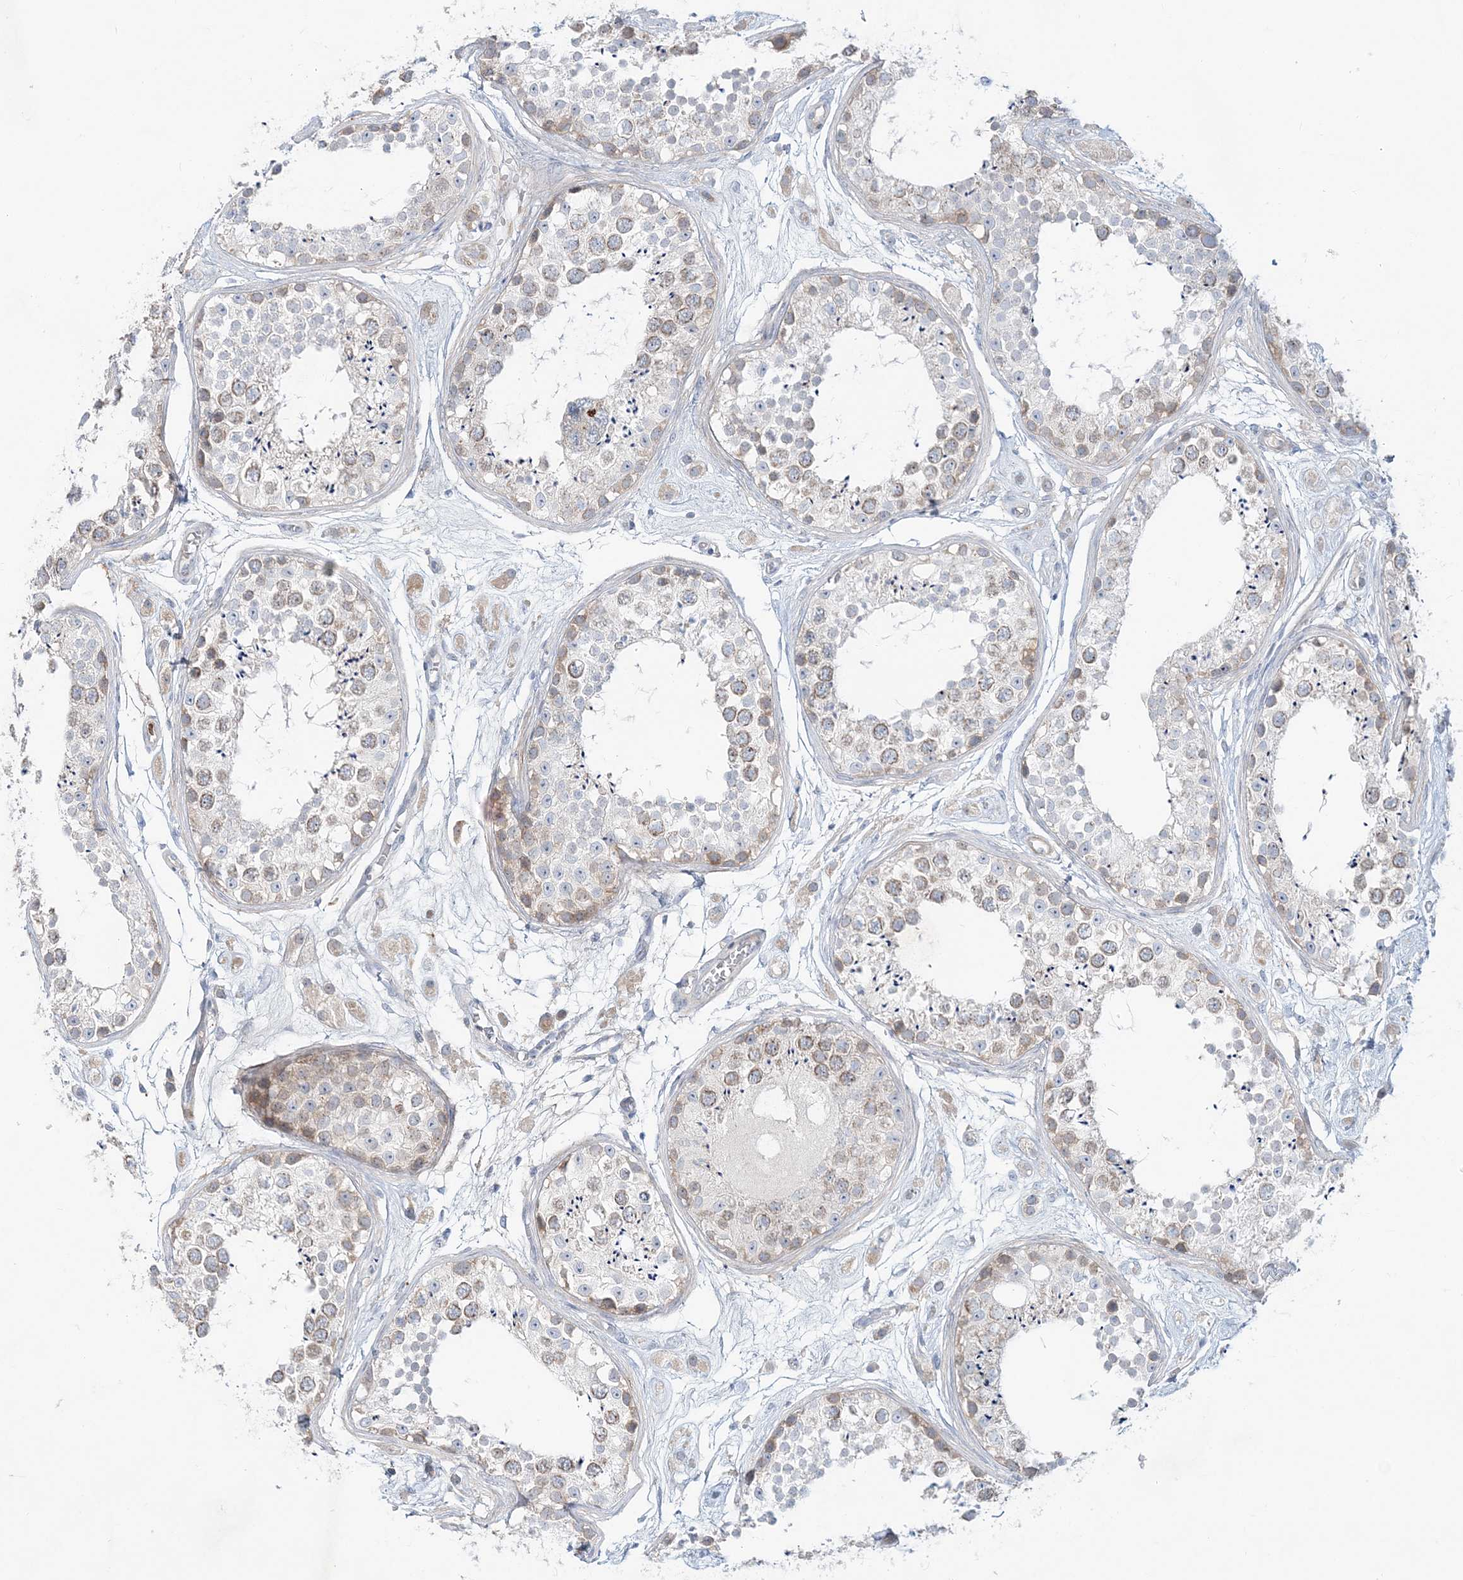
{"staining": {"intensity": "weak", "quantity": "25%-75%", "location": "cytoplasmic/membranous"}, "tissue": "testis", "cell_type": "Cells in seminiferous ducts", "image_type": "normal", "snomed": [{"axis": "morphology", "description": "Normal tissue, NOS"}, {"axis": "topography", "description": "Testis"}], "caption": "Immunohistochemistry (IHC) (DAB) staining of normal testis demonstrates weak cytoplasmic/membranous protein expression in approximately 25%-75% of cells in seminiferous ducts. (IHC, brightfield microscopy, high magnification).", "gene": "DNAH5", "patient": {"sex": "male", "age": 25}}